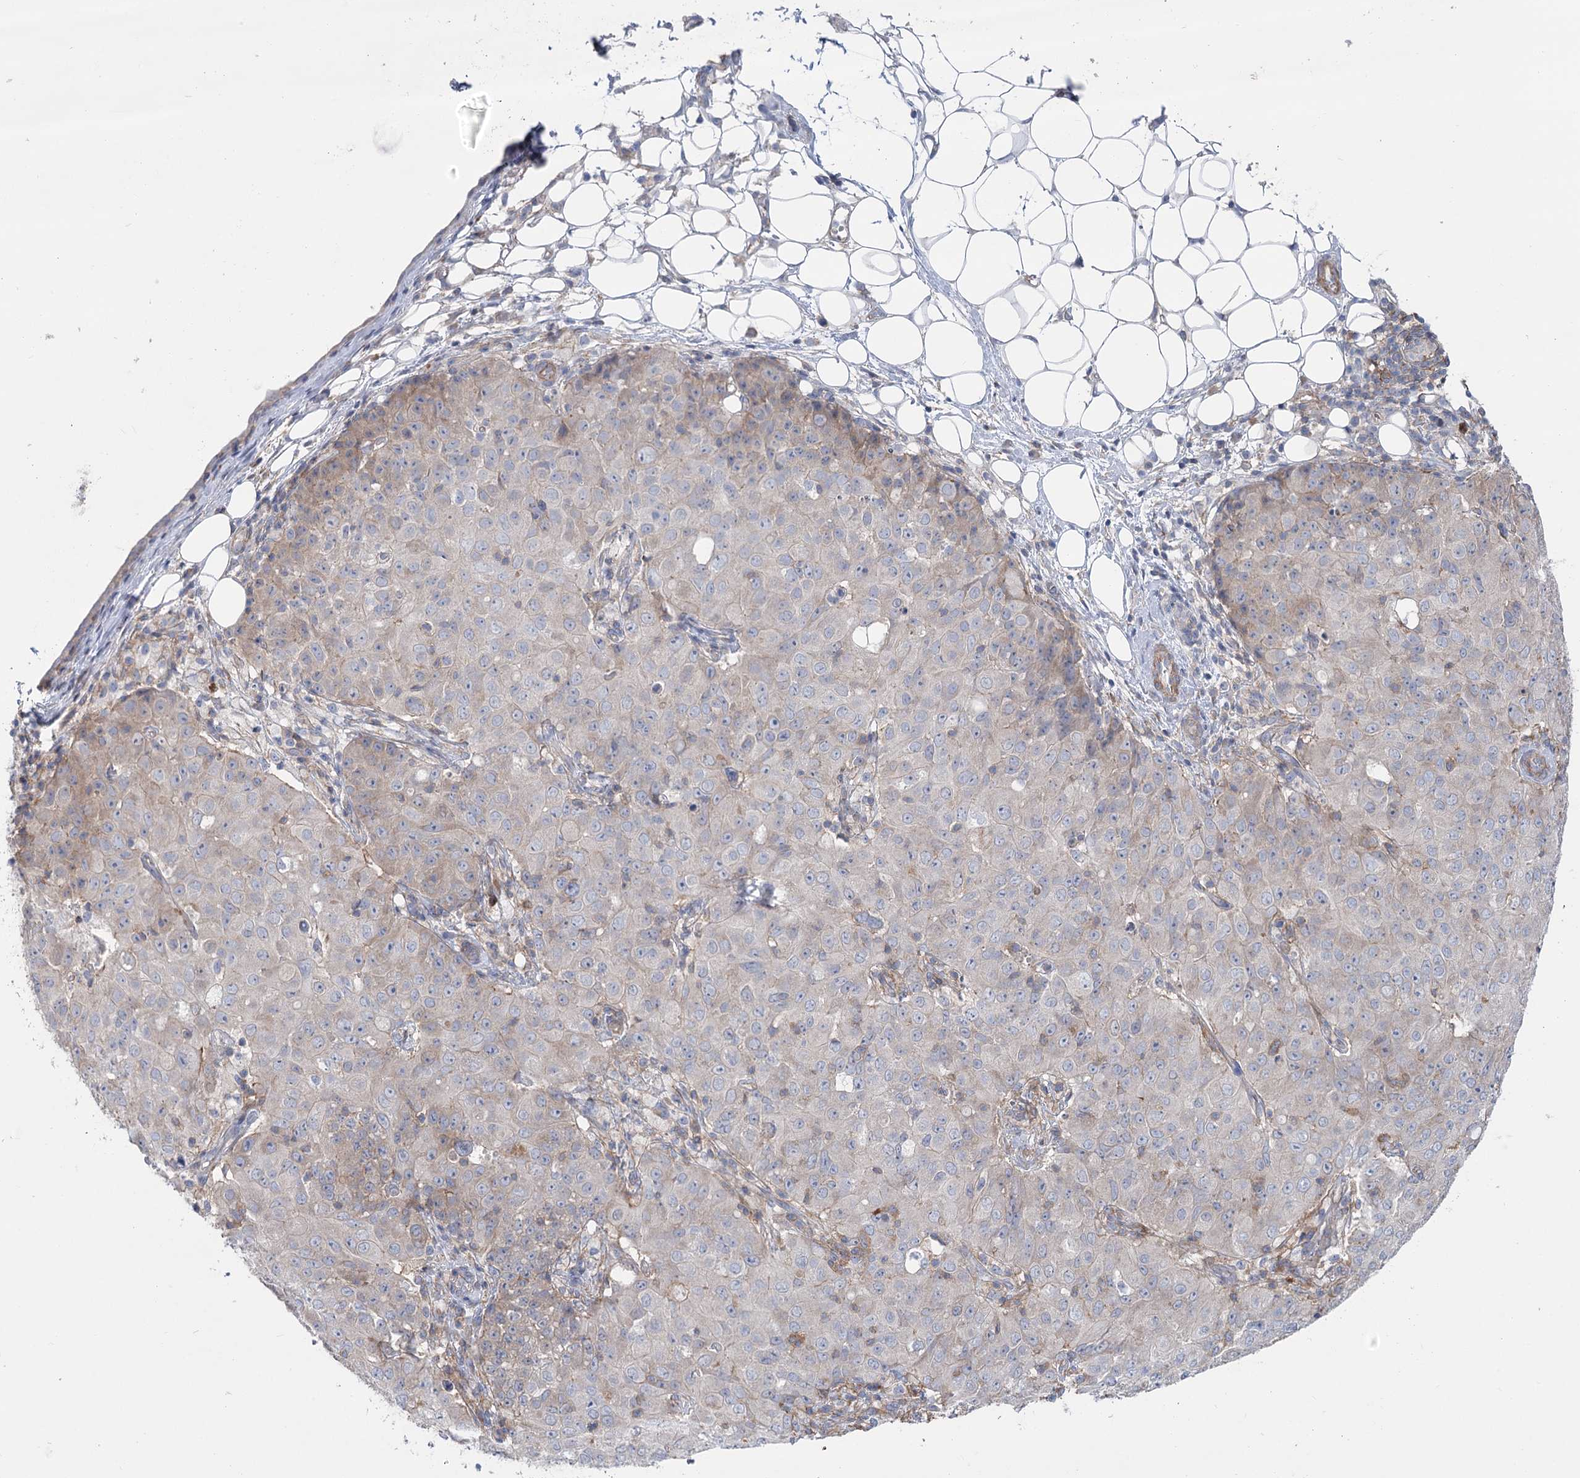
{"staining": {"intensity": "weak", "quantity": "<25%", "location": "cytoplasmic/membranous"}, "tissue": "ovarian cancer", "cell_type": "Tumor cells", "image_type": "cancer", "snomed": [{"axis": "morphology", "description": "Carcinoma, endometroid"}, {"axis": "topography", "description": "Ovary"}], "caption": "DAB (3,3'-diaminobenzidine) immunohistochemical staining of ovarian cancer shows no significant expression in tumor cells. (DAB immunohistochemistry (IHC), high magnification).", "gene": "LARP1B", "patient": {"sex": "female", "age": 42}}